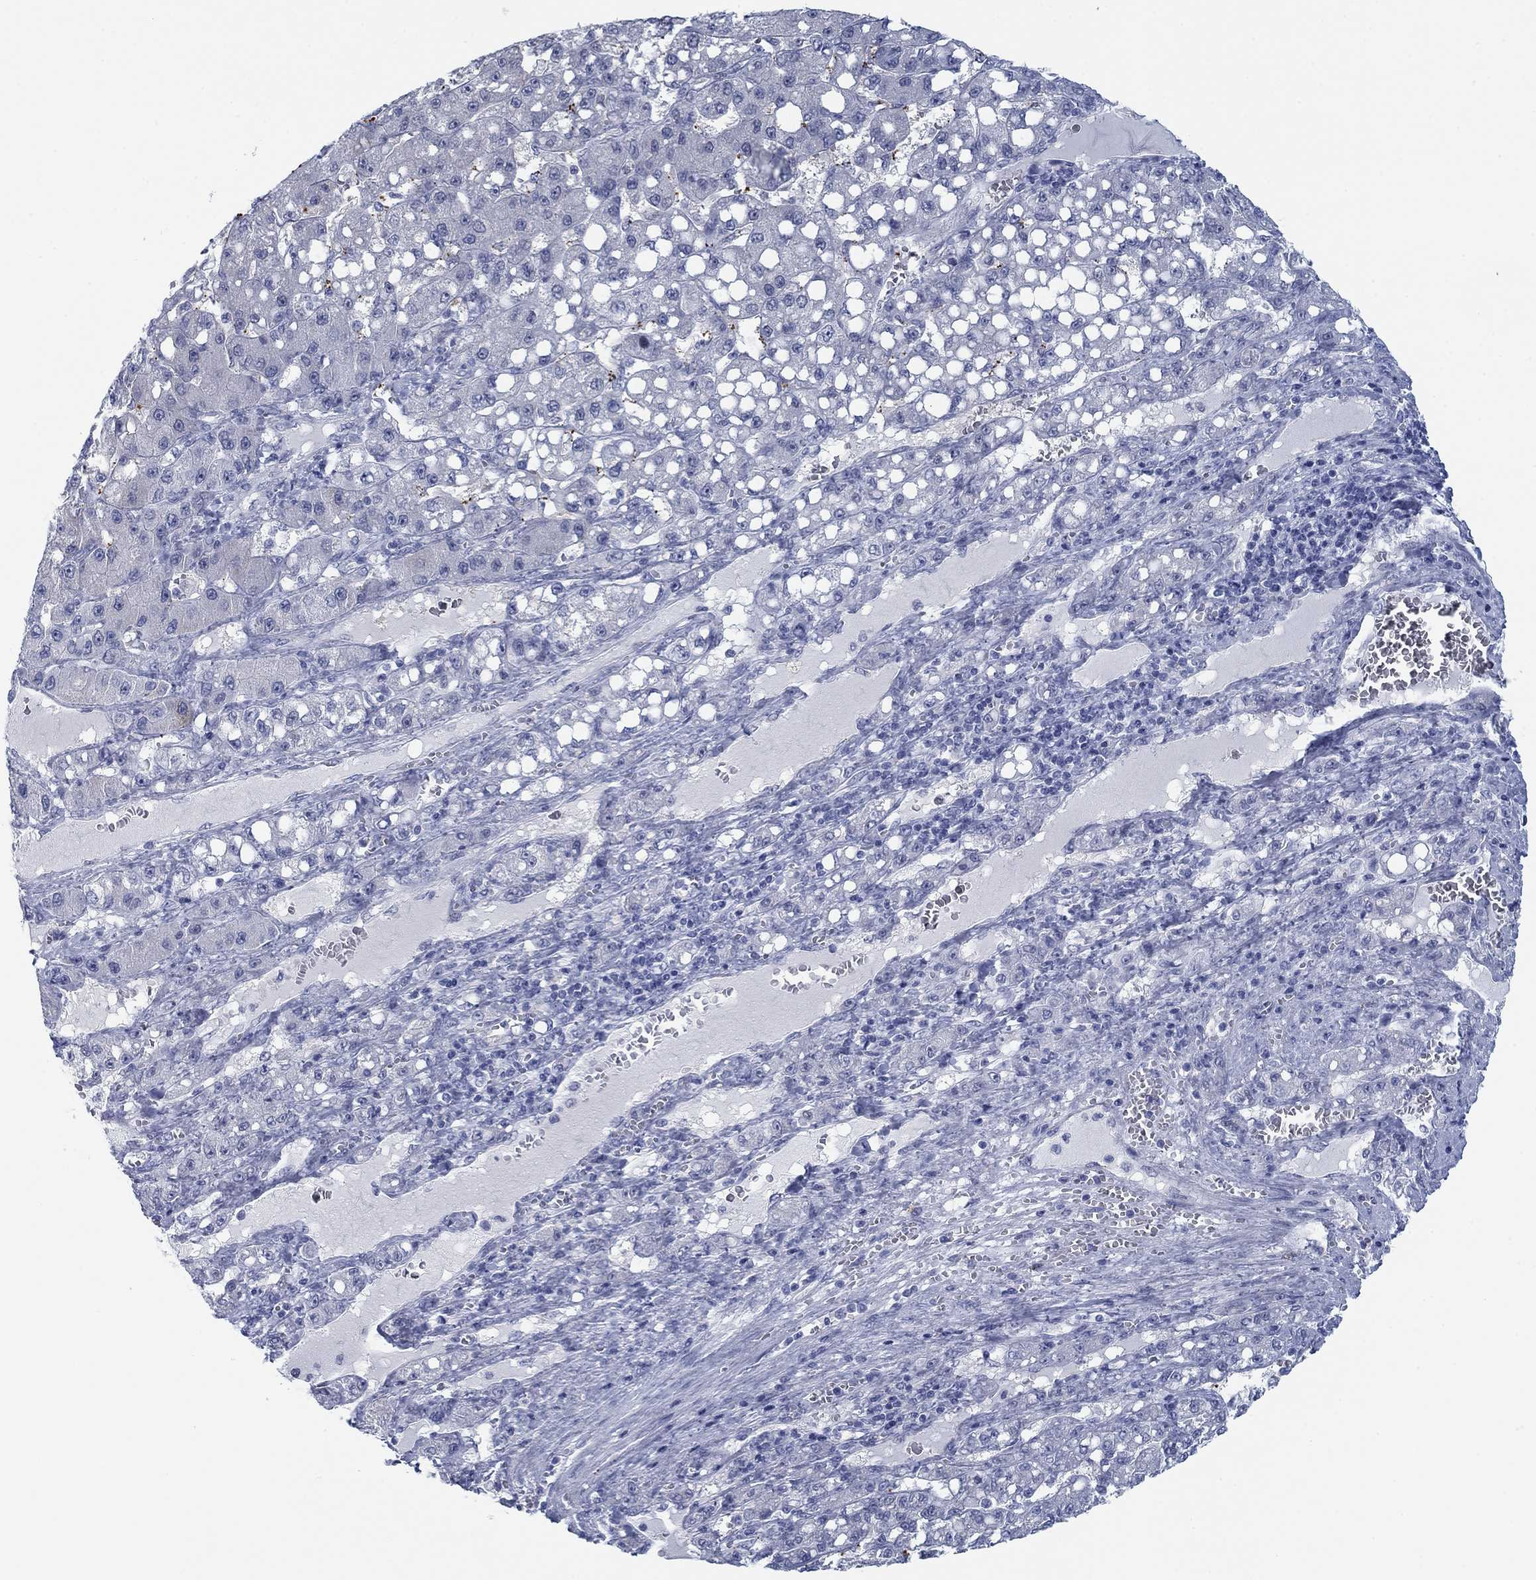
{"staining": {"intensity": "negative", "quantity": "none", "location": "none"}, "tissue": "liver cancer", "cell_type": "Tumor cells", "image_type": "cancer", "snomed": [{"axis": "morphology", "description": "Carcinoma, Hepatocellular, NOS"}, {"axis": "topography", "description": "Liver"}], "caption": "Photomicrograph shows no protein staining in tumor cells of hepatocellular carcinoma (liver) tissue.", "gene": "DNAL1", "patient": {"sex": "female", "age": 65}}